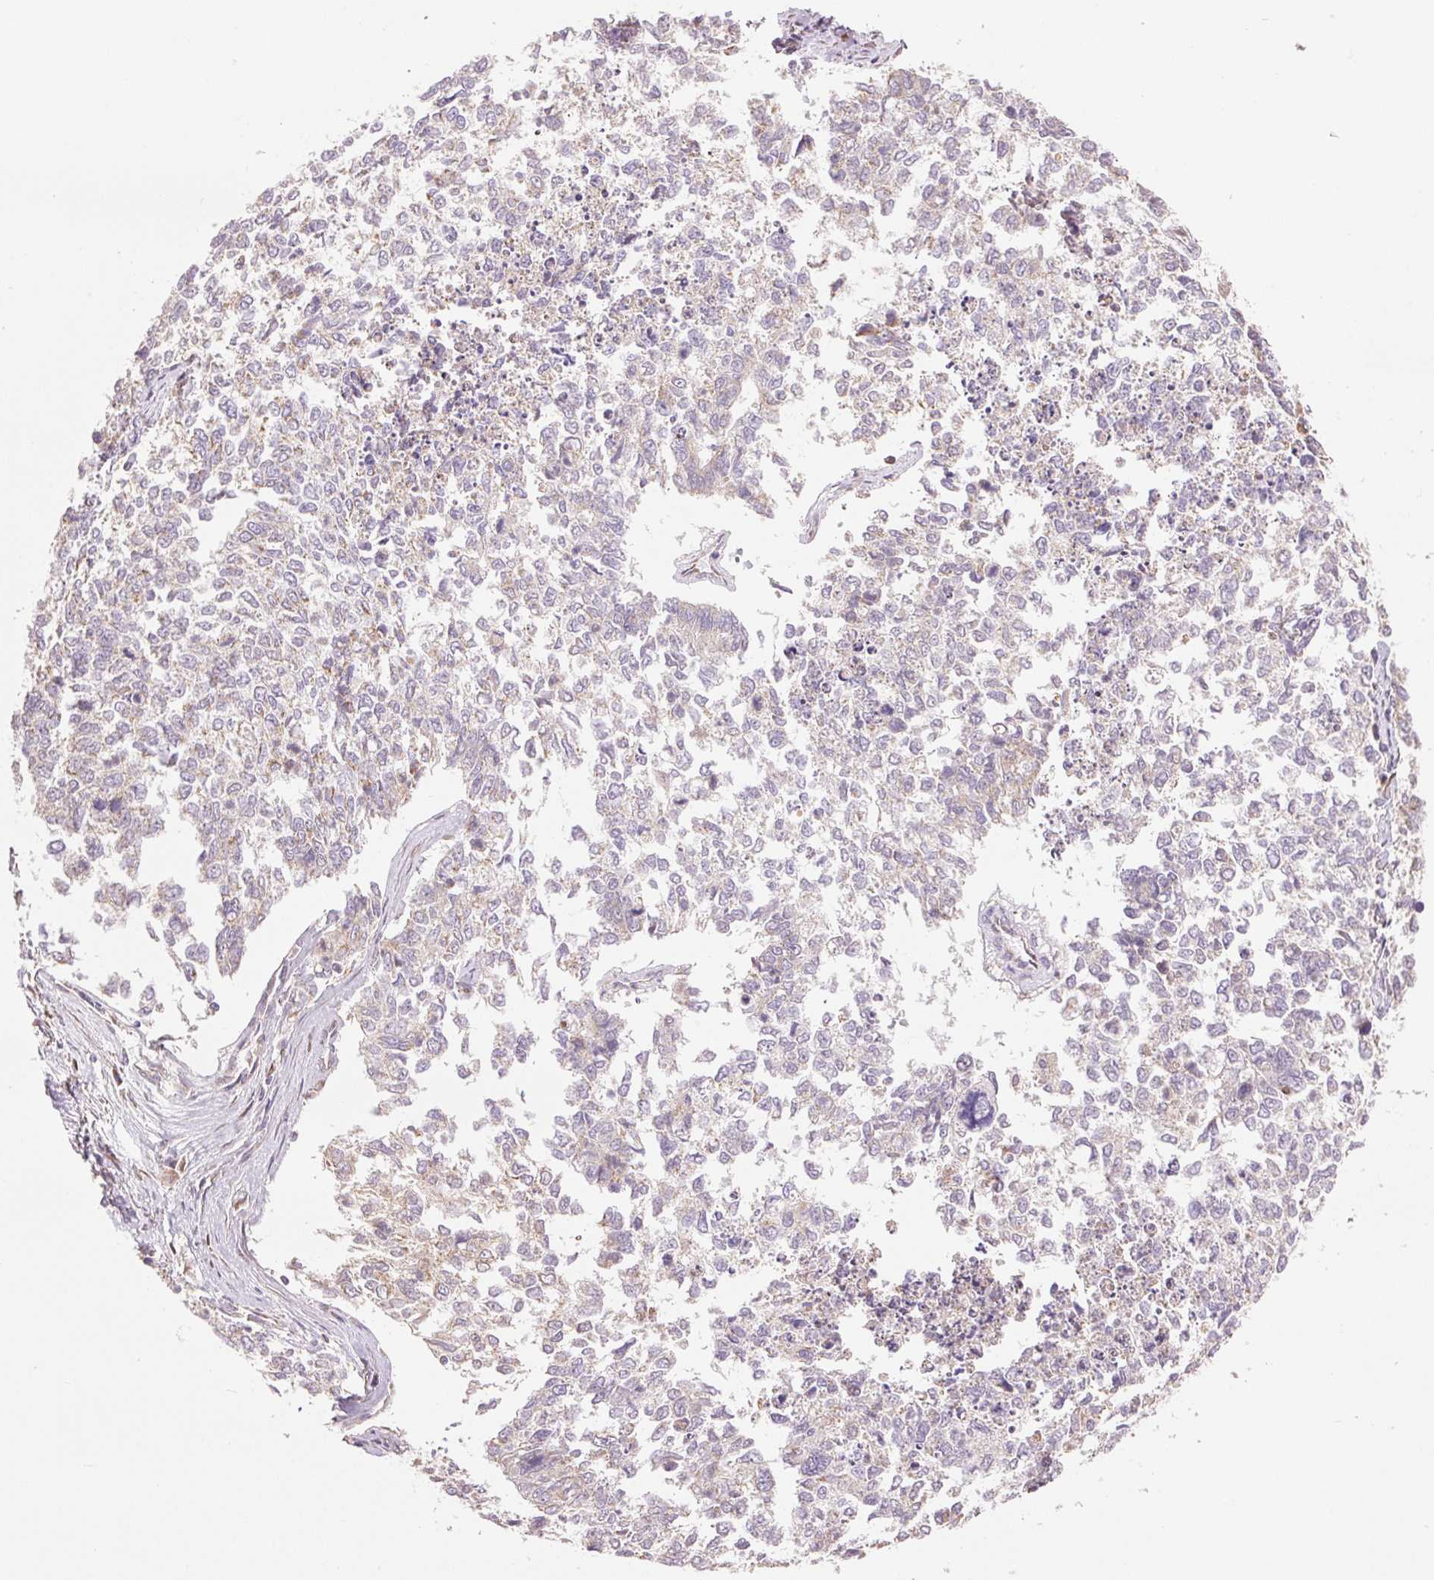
{"staining": {"intensity": "negative", "quantity": "none", "location": "none"}, "tissue": "cervical cancer", "cell_type": "Tumor cells", "image_type": "cancer", "snomed": [{"axis": "morphology", "description": "Adenocarcinoma, NOS"}, {"axis": "topography", "description": "Cervix"}], "caption": "High power microscopy histopathology image of an IHC micrograph of cervical adenocarcinoma, revealing no significant expression in tumor cells.", "gene": "DGUOK", "patient": {"sex": "female", "age": 63}}